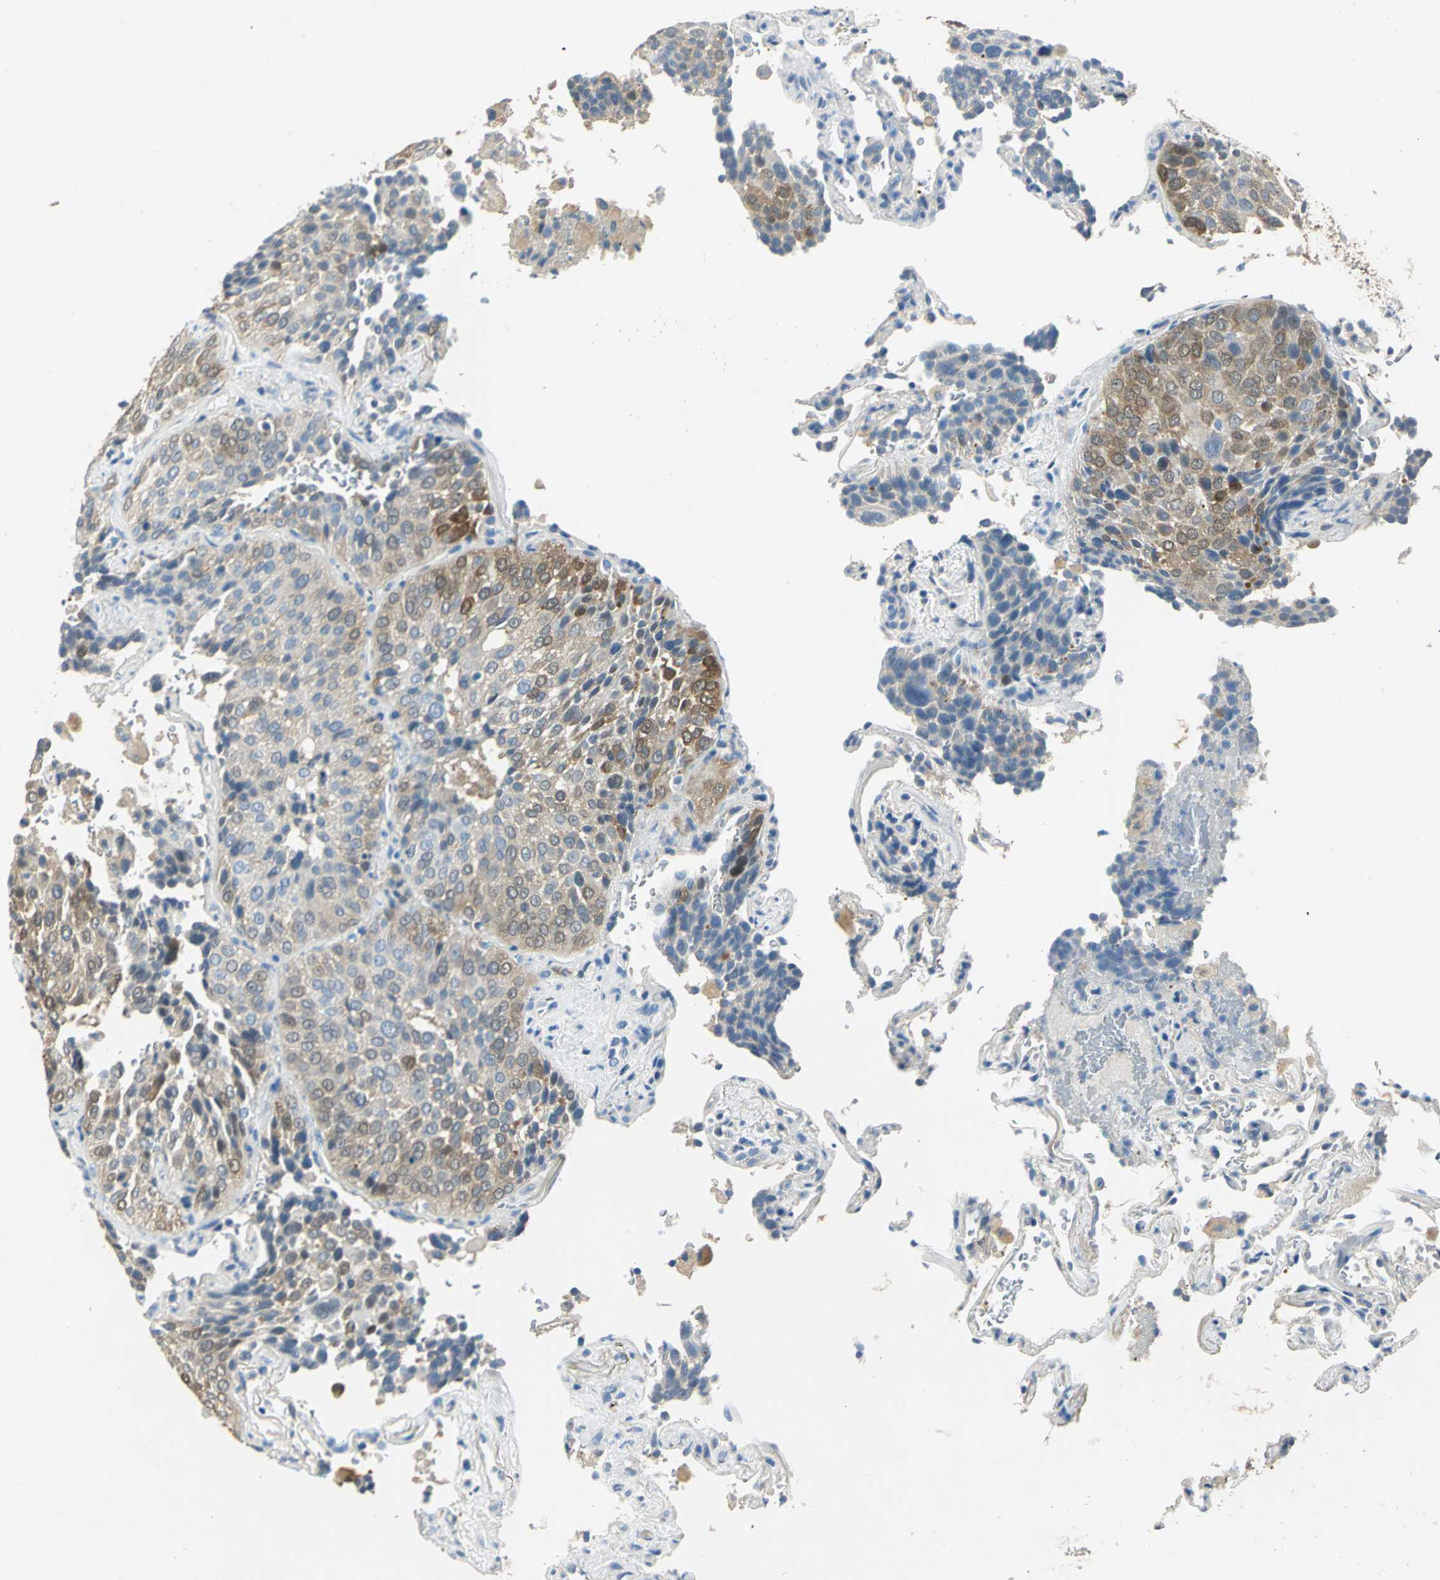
{"staining": {"intensity": "moderate", "quantity": ">75%", "location": "cytoplasmic/membranous,nuclear"}, "tissue": "lung cancer", "cell_type": "Tumor cells", "image_type": "cancer", "snomed": [{"axis": "morphology", "description": "Squamous cell carcinoma, NOS"}, {"axis": "topography", "description": "Lung"}], "caption": "IHC histopathology image of human lung squamous cell carcinoma stained for a protein (brown), which demonstrates medium levels of moderate cytoplasmic/membranous and nuclear staining in approximately >75% of tumor cells.", "gene": "UCHL1", "patient": {"sex": "male", "age": 54}}